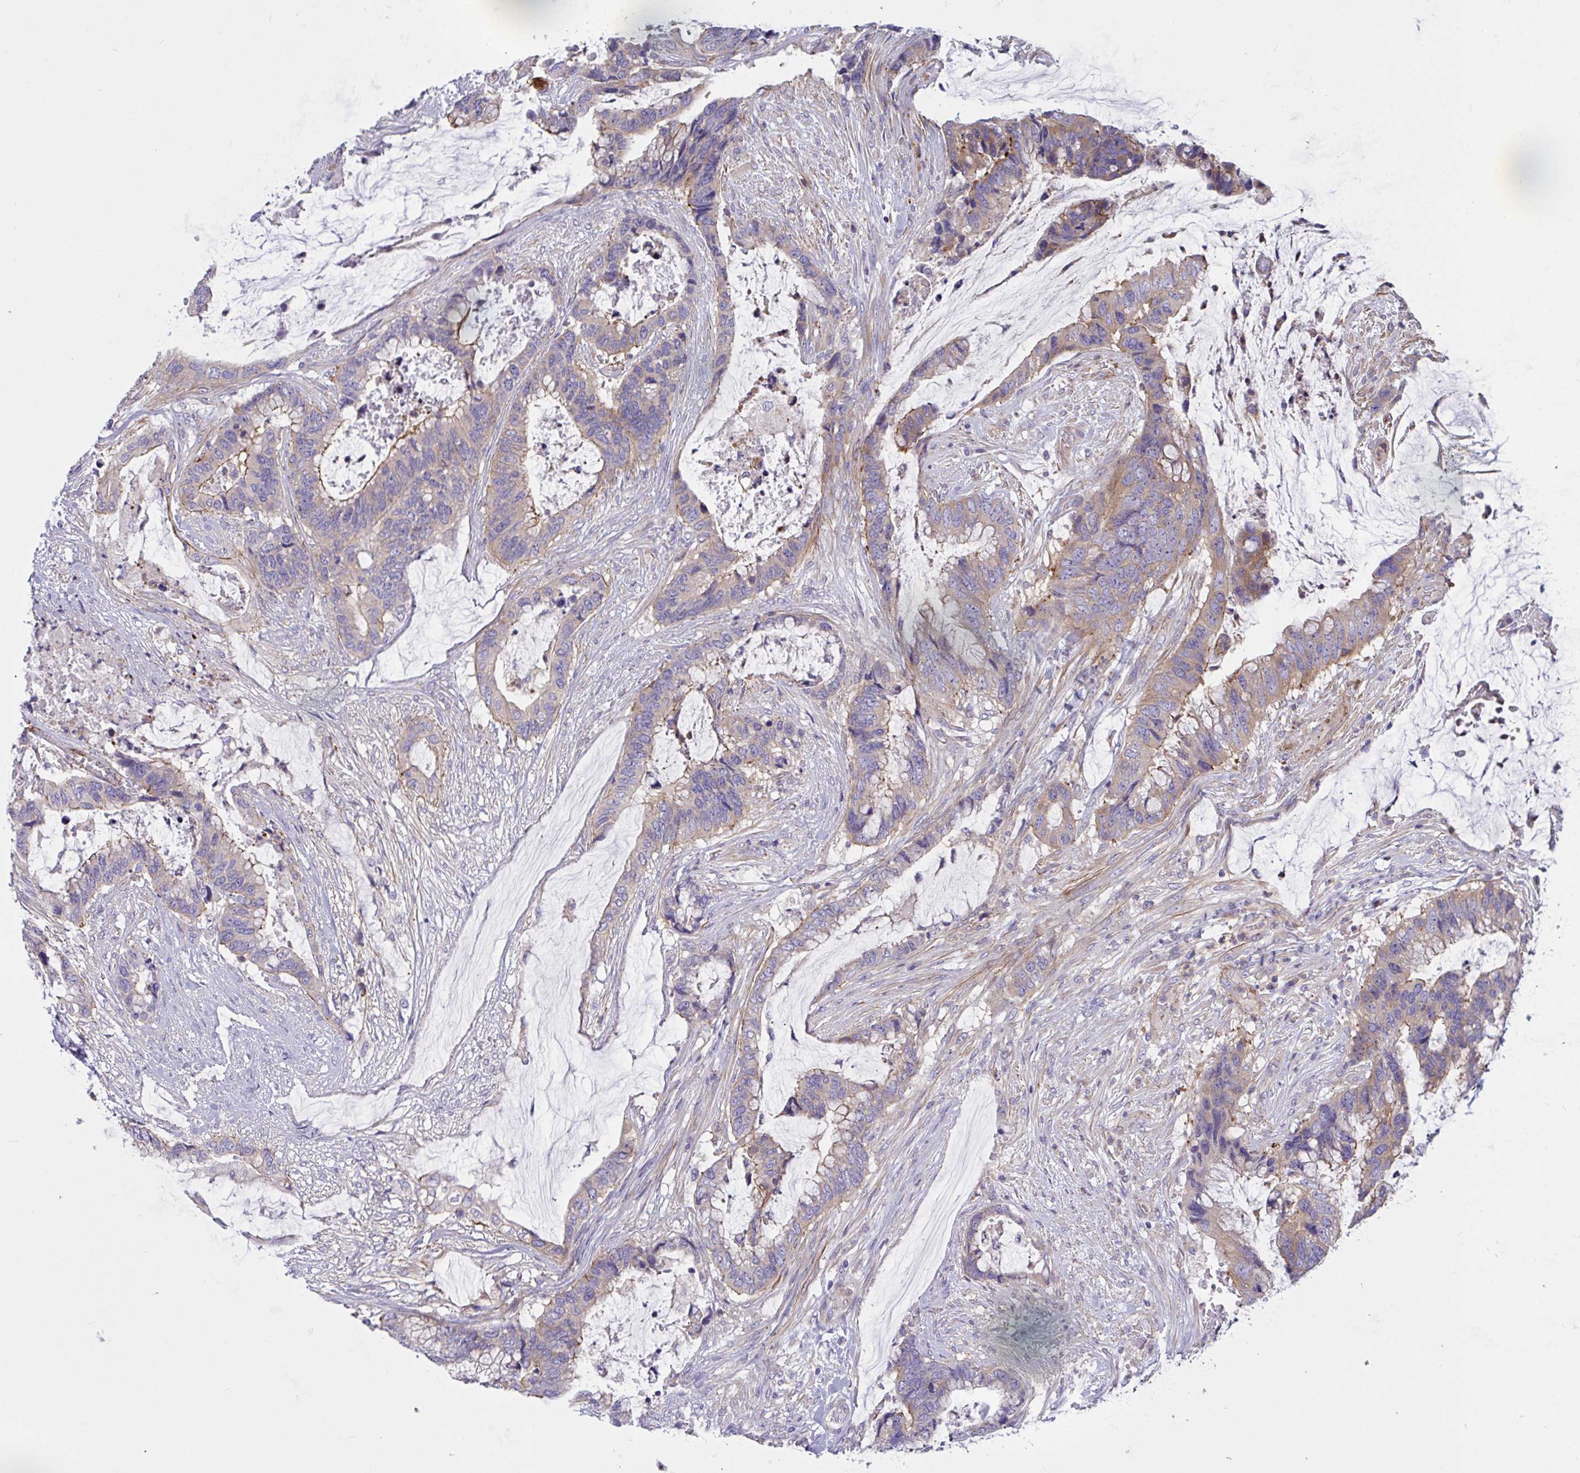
{"staining": {"intensity": "moderate", "quantity": "<25%", "location": "cytoplasmic/membranous"}, "tissue": "colorectal cancer", "cell_type": "Tumor cells", "image_type": "cancer", "snomed": [{"axis": "morphology", "description": "Adenocarcinoma, NOS"}, {"axis": "topography", "description": "Rectum"}], "caption": "Immunohistochemistry (DAB) staining of colorectal adenocarcinoma exhibits moderate cytoplasmic/membranous protein staining in approximately <25% of tumor cells.", "gene": "OXLD1", "patient": {"sex": "female", "age": 59}}